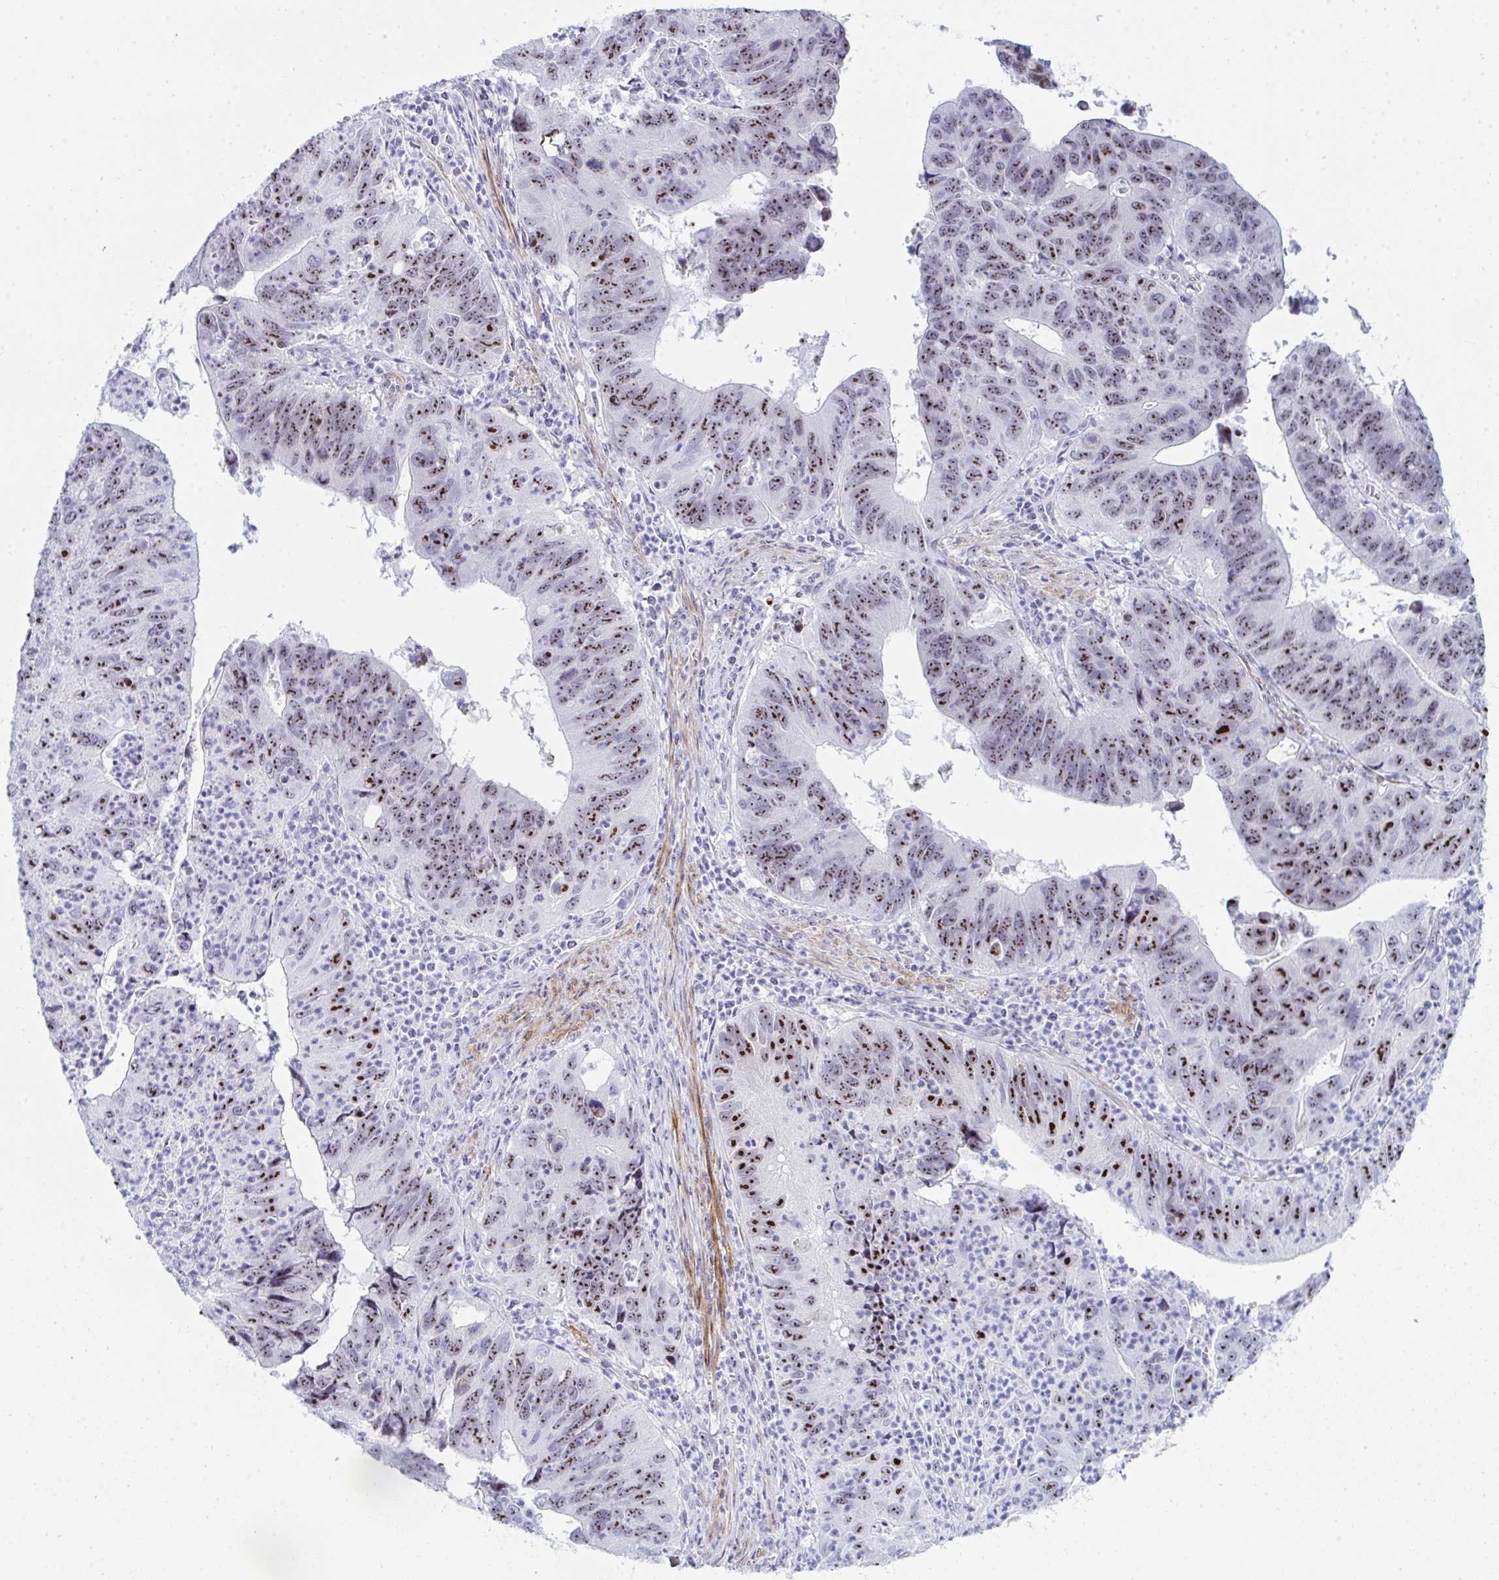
{"staining": {"intensity": "strong", "quantity": ">75%", "location": "nuclear"}, "tissue": "stomach cancer", "cell_type": "Tumor cells", "image_type": "cancer", "snomed": [{"axis": "morphology", "description": "Adenocarcinoma, NOS"}, {"axis": "topography", "description": "Stomach"}], "caption": "Human stomach adenocarcinoma stained for a protein (brown) shows strong nuclear positive expression in approximately >75% of tumor cells.", "gene": "NOP10", "patient": {"sex": "male", "age": 59}}